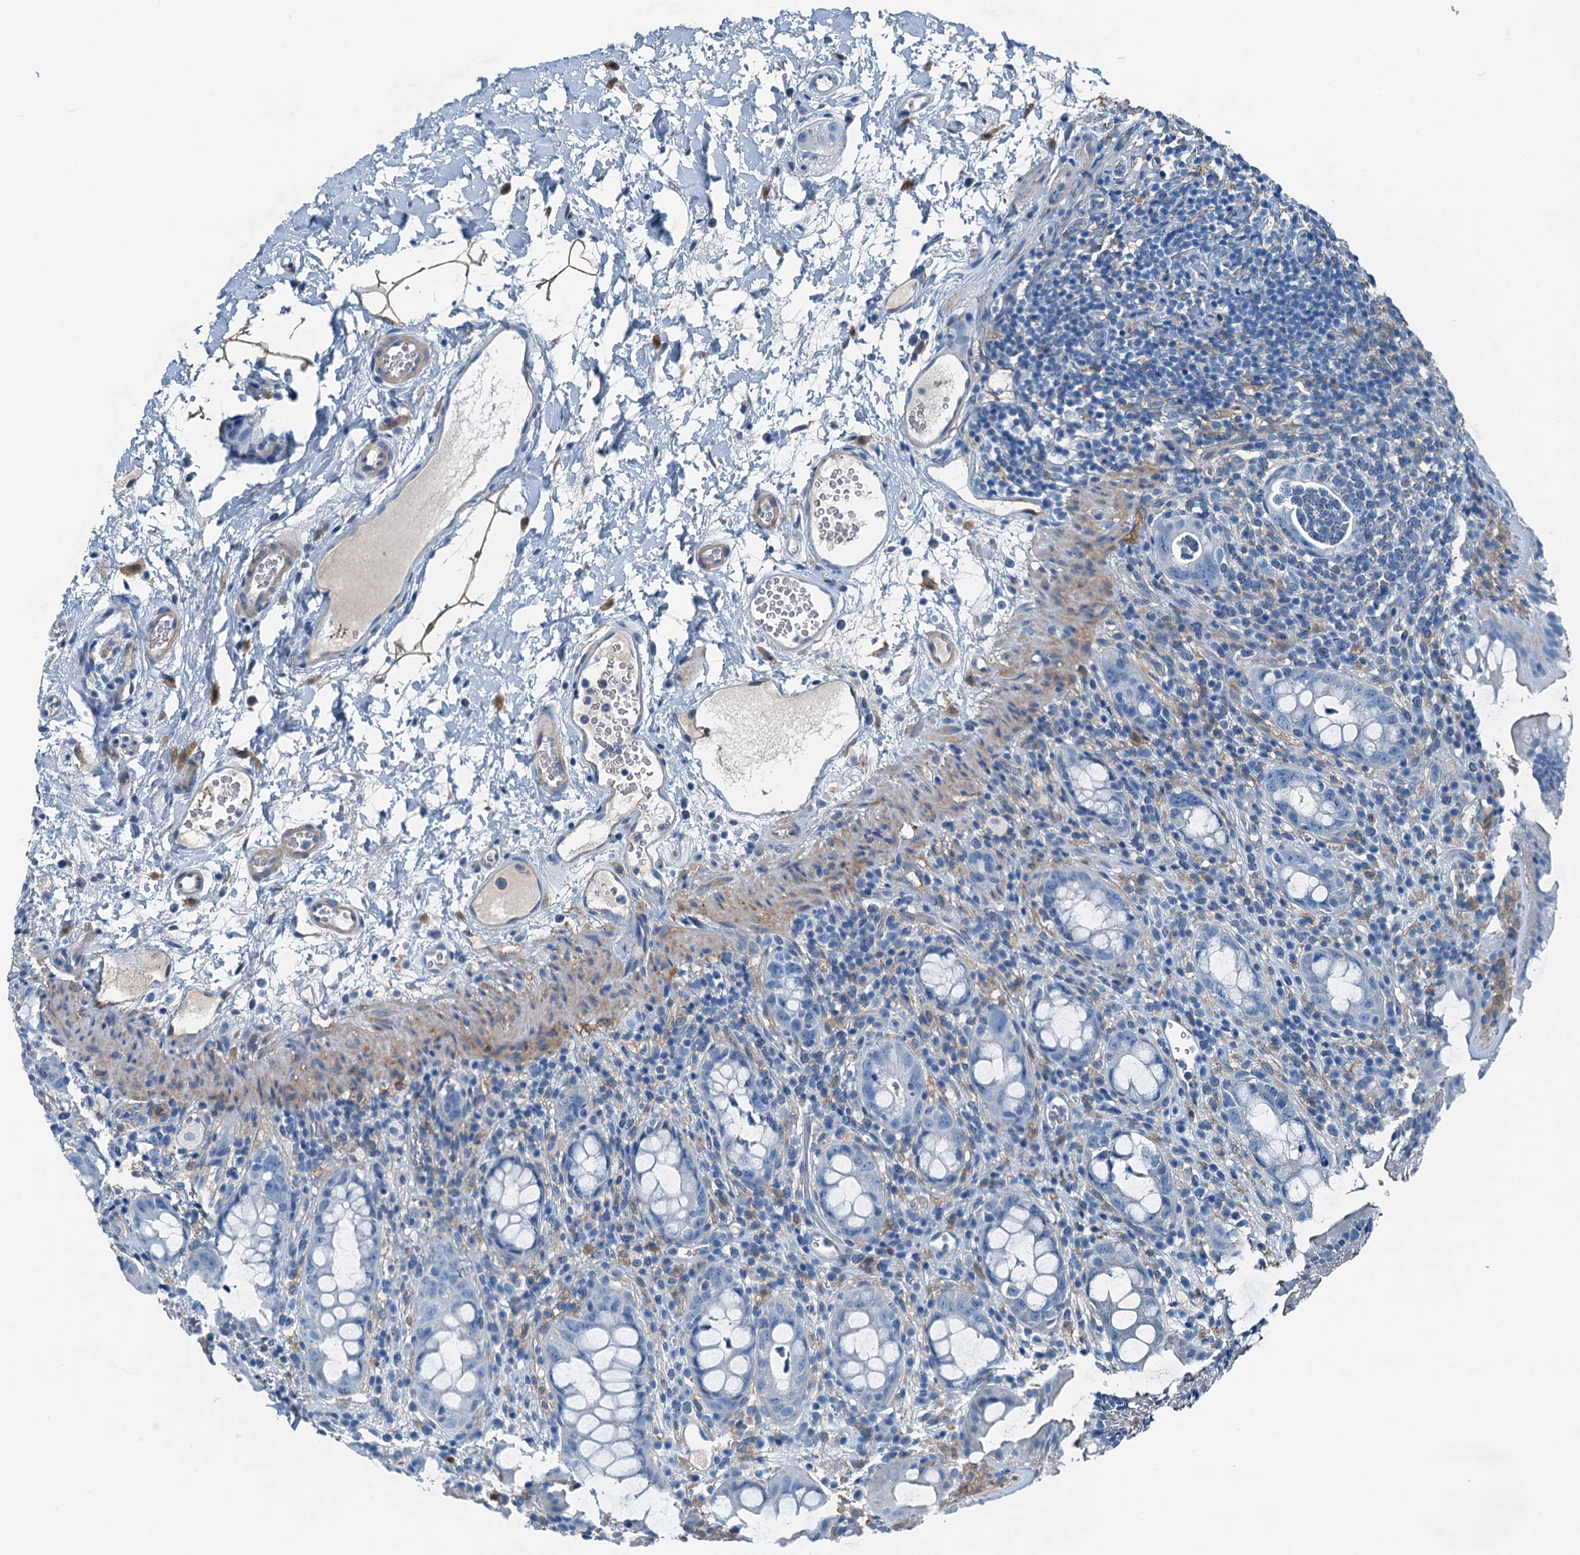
{"staining": {"intensity": "negative", "quantity": "none", "location": "none"}, "tissue": "rectum", "cell_type": "Glandular cells", "image_type": "normal", "snomed": [{"axis": "morphology", "description": "Normal tissue, NOS"}, {"axis": "topography", "description": "Rectum"}], "caption": "Glandular cells are negative for brown protein staining in normal rectum.", "gene": "RAB3IL1", "patient": {"sex": "female", "age": 57}}